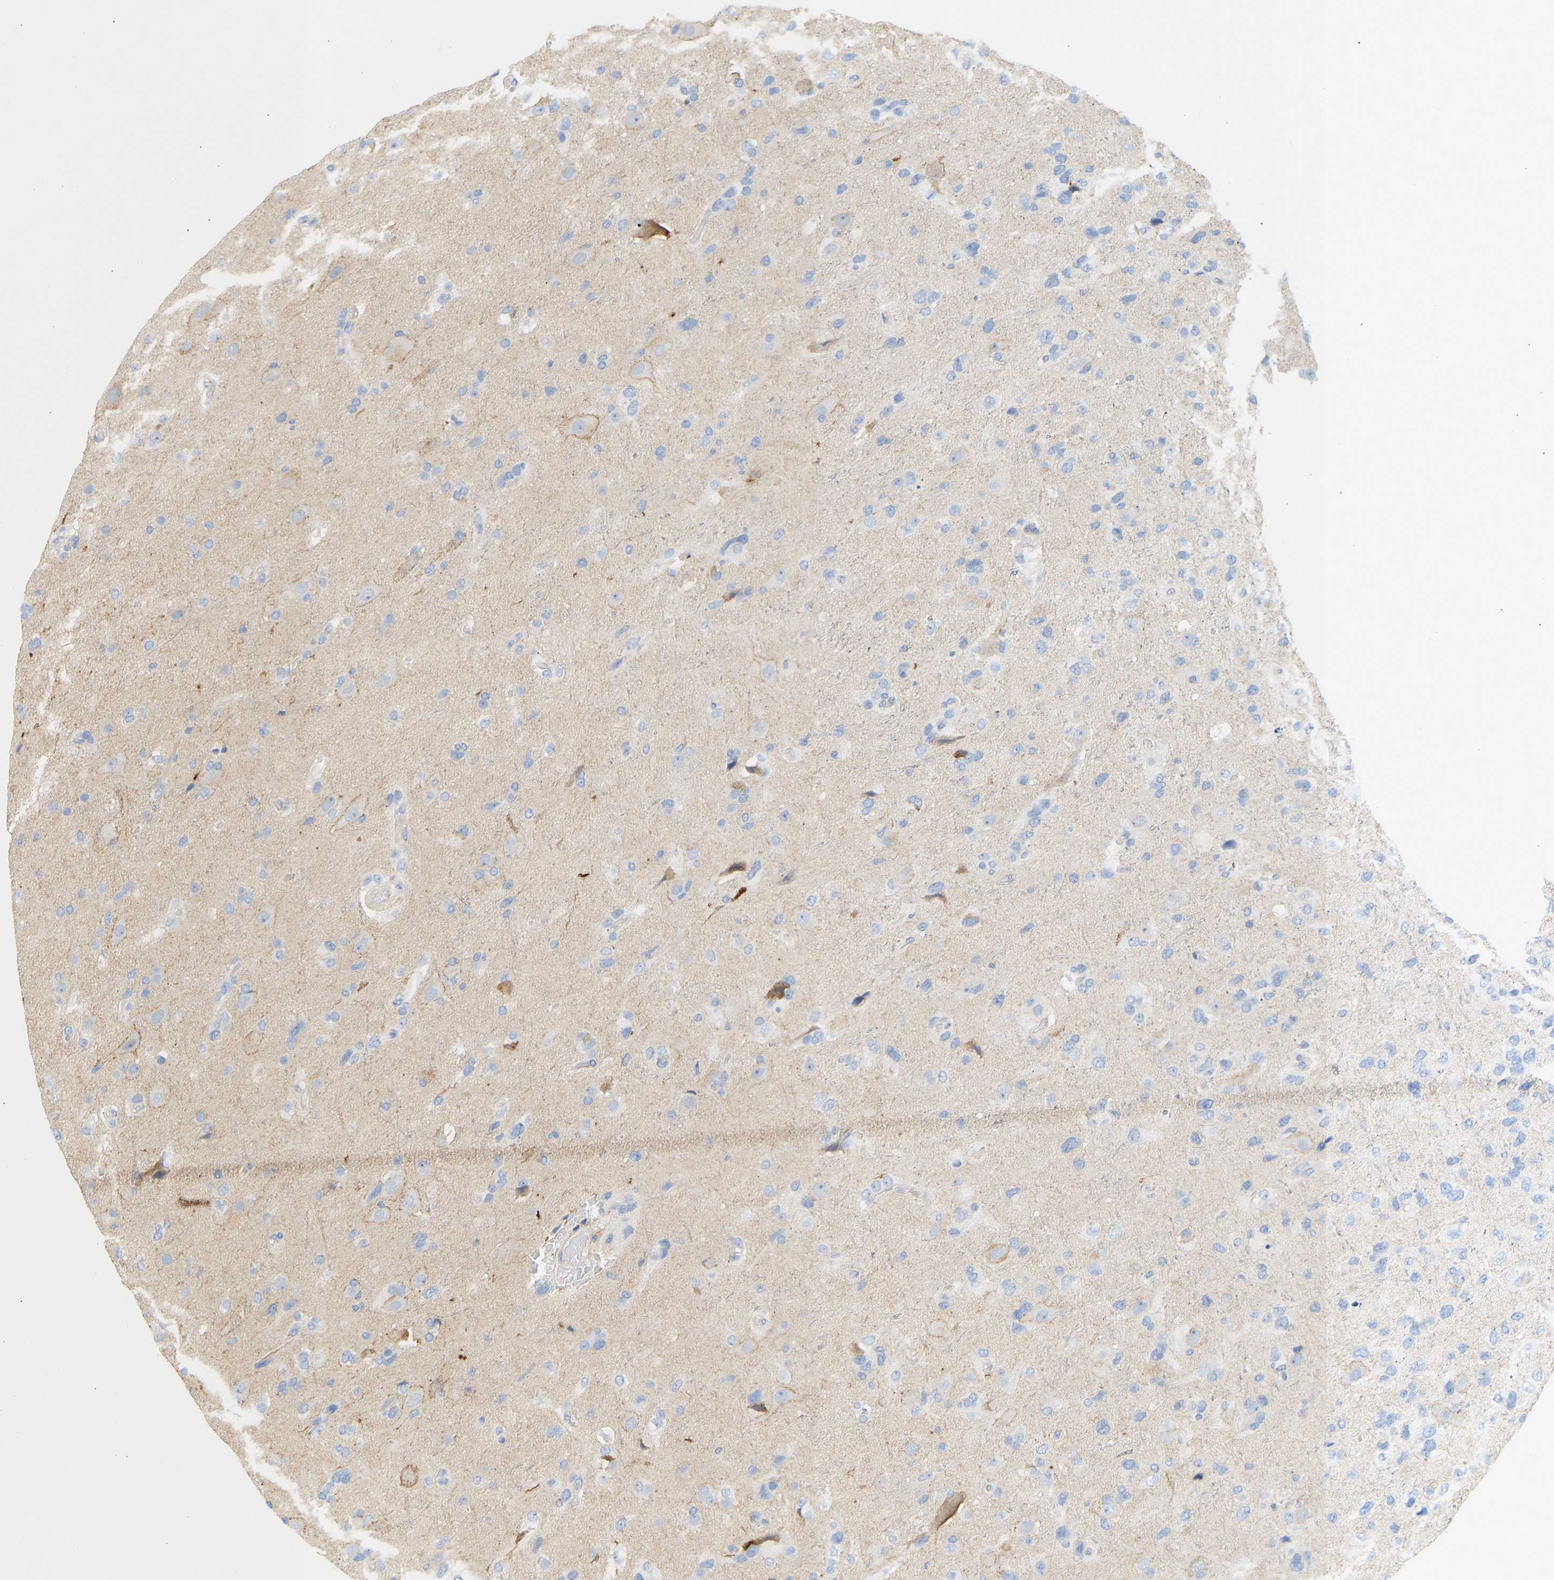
{"staining": {"intensity": "negative", "quantity": "none", "location": "none"}, "tissue": "glioma", "cell_type": "Tumor cells", "image_type": "cancer", "snomed": [{"axis": "morphology", "description": "Glioma, malignant, High grade"}, {"axis": "topography", "description": "Brain"}], "caption": "Immunohistochemistry (IHC) image of neoplastic tissue: malignant glioma (high-grade) stained with DAB demonstrates no significant protein staining in tumor cells.", "gene": "BVES", "patient": {"sex": "female", "age": 58}}